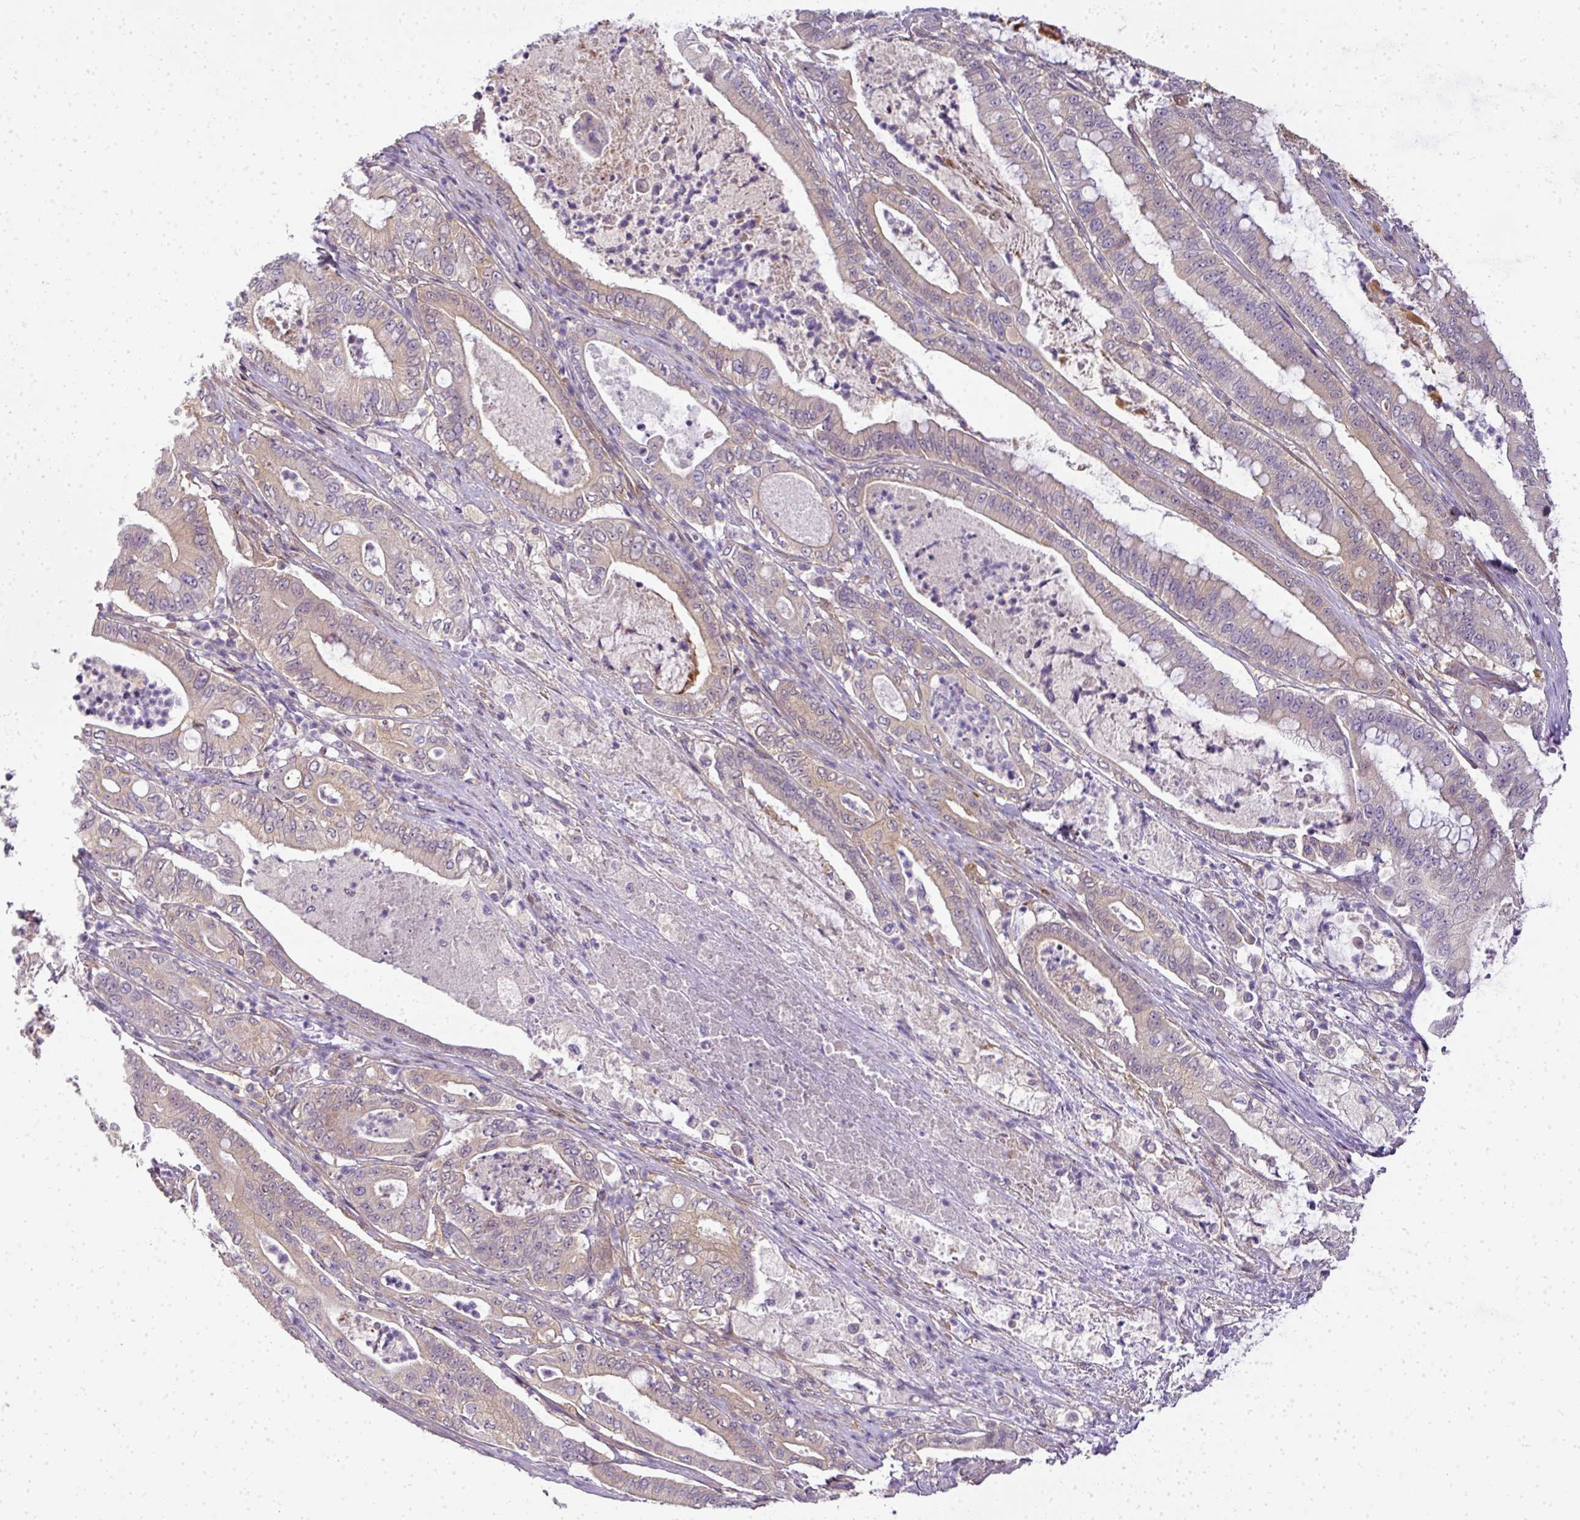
{"staining": {"intensity": "weak", "quantity": "<25%", "location": "cytoplasmic/membranous"}, "tissue": "pancreatic cancer", "cell_type": "Tumor cells", "image_type": "cancer", "snomed": [{"axis": "morphology", "description": "Adenocarcinoma, NOS"}, {"axis": "topography", "description": "Pancreas"}], "caption": "This image is of pancreatic adenocarcinoma stained with IHC to label a protein in brown with the nuclei are counter-stained blue. There is no expression in tumor cells.", "gene": "ADH5", "patient": {"sex": "male", "age": 71}}